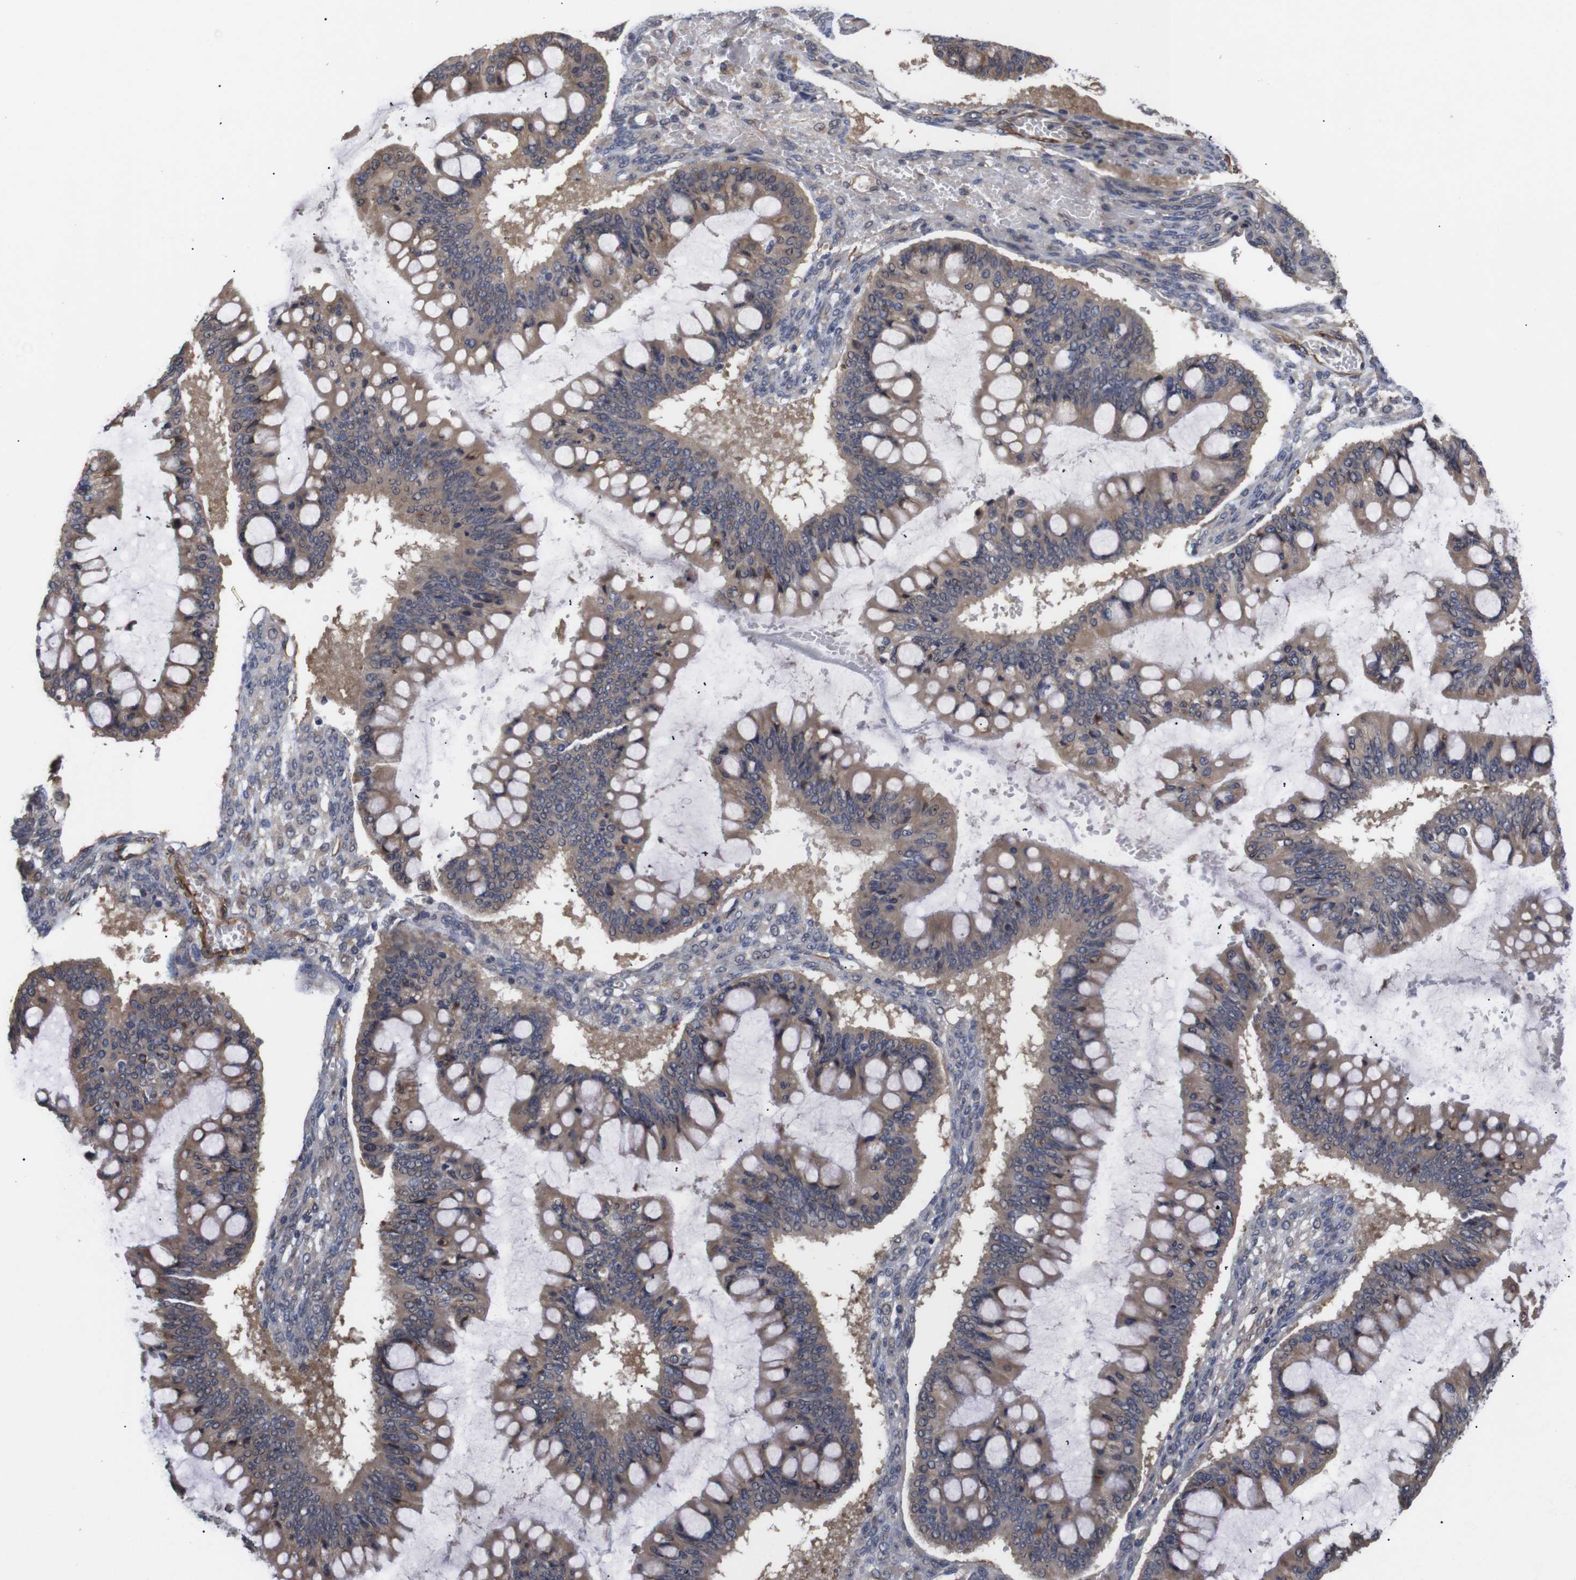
{"staining": {"intensity": "moderate", "quantity": ">75%", "location": "cytoplasmic/membranous"}, "tissue": "ovarian cancer", "cell_type": "Tumor cells", "image_type": "cancer", "snomed": [{"axis": "morphology", "description": "Cystadenocarcinoma, mucinous, NOS"}, {"axis": "topography", "description": "Ovary"}], "caption": "Brown immunohistochemical staining in ovarian cancer displays moderate cytoplasmic/membranous expression in about >75% of tumor cells. Using DAB (brown) and hematoxylin (blue) stains, captured at high magnification using brightfield microscopy.", "gene": "PDLIM5", "patient": {"sex": "female", "age": 73}}